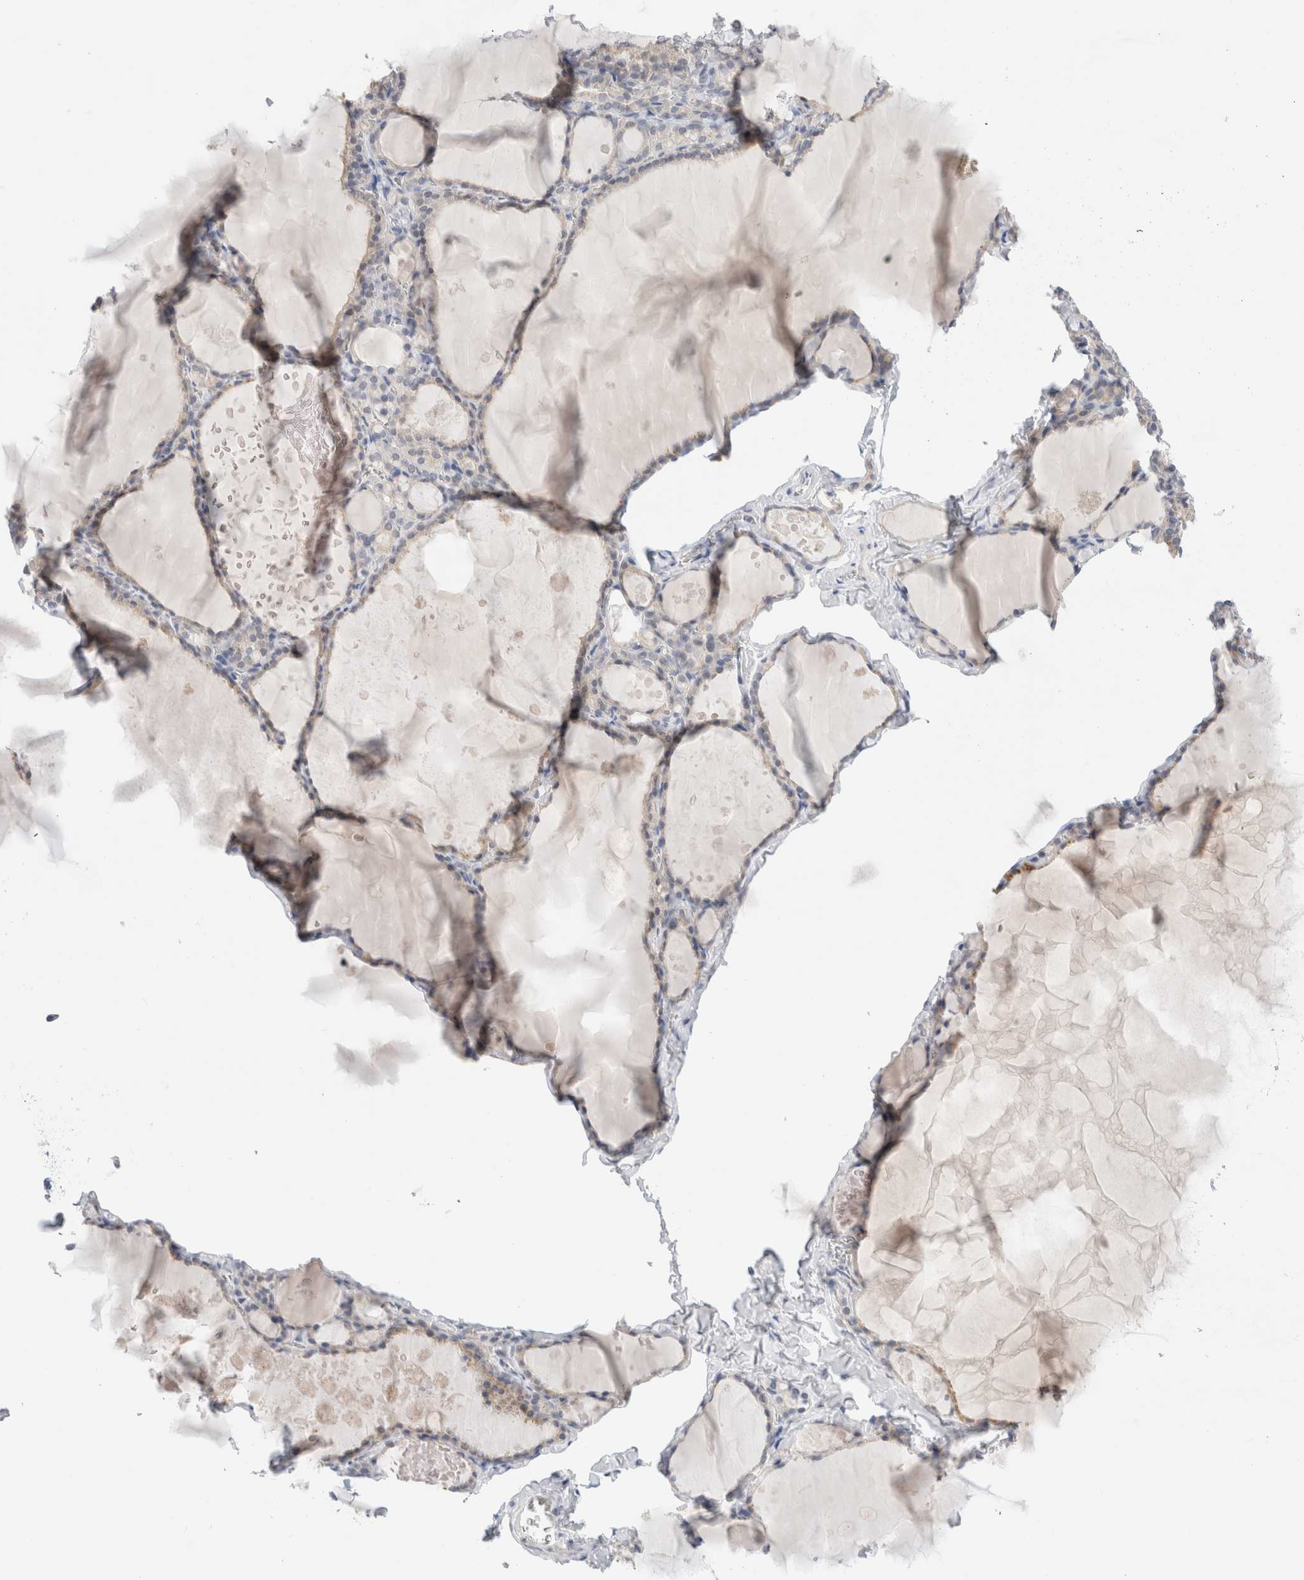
{"staining": {"intensity": "negative", "quantity": "none", "location": "none"}, "tissue": "thyroid gland", "cell_type": "Glandular cells", "image_type": "normal", "snomed": [{"axis": "morphology", "description": "Normal tissue, NOS"}, {"axis": "topography", "description": "Thyroid gland"}], "caption": "Immunohistochemical staining of benign human thyroid gland displays no significant expression in glandular cells. (Immunohistochemistry (ihc), brightfield microscopy, high magnification).", "gene": "ADAM30", "patient": {"sex": "male", "age": 56}}